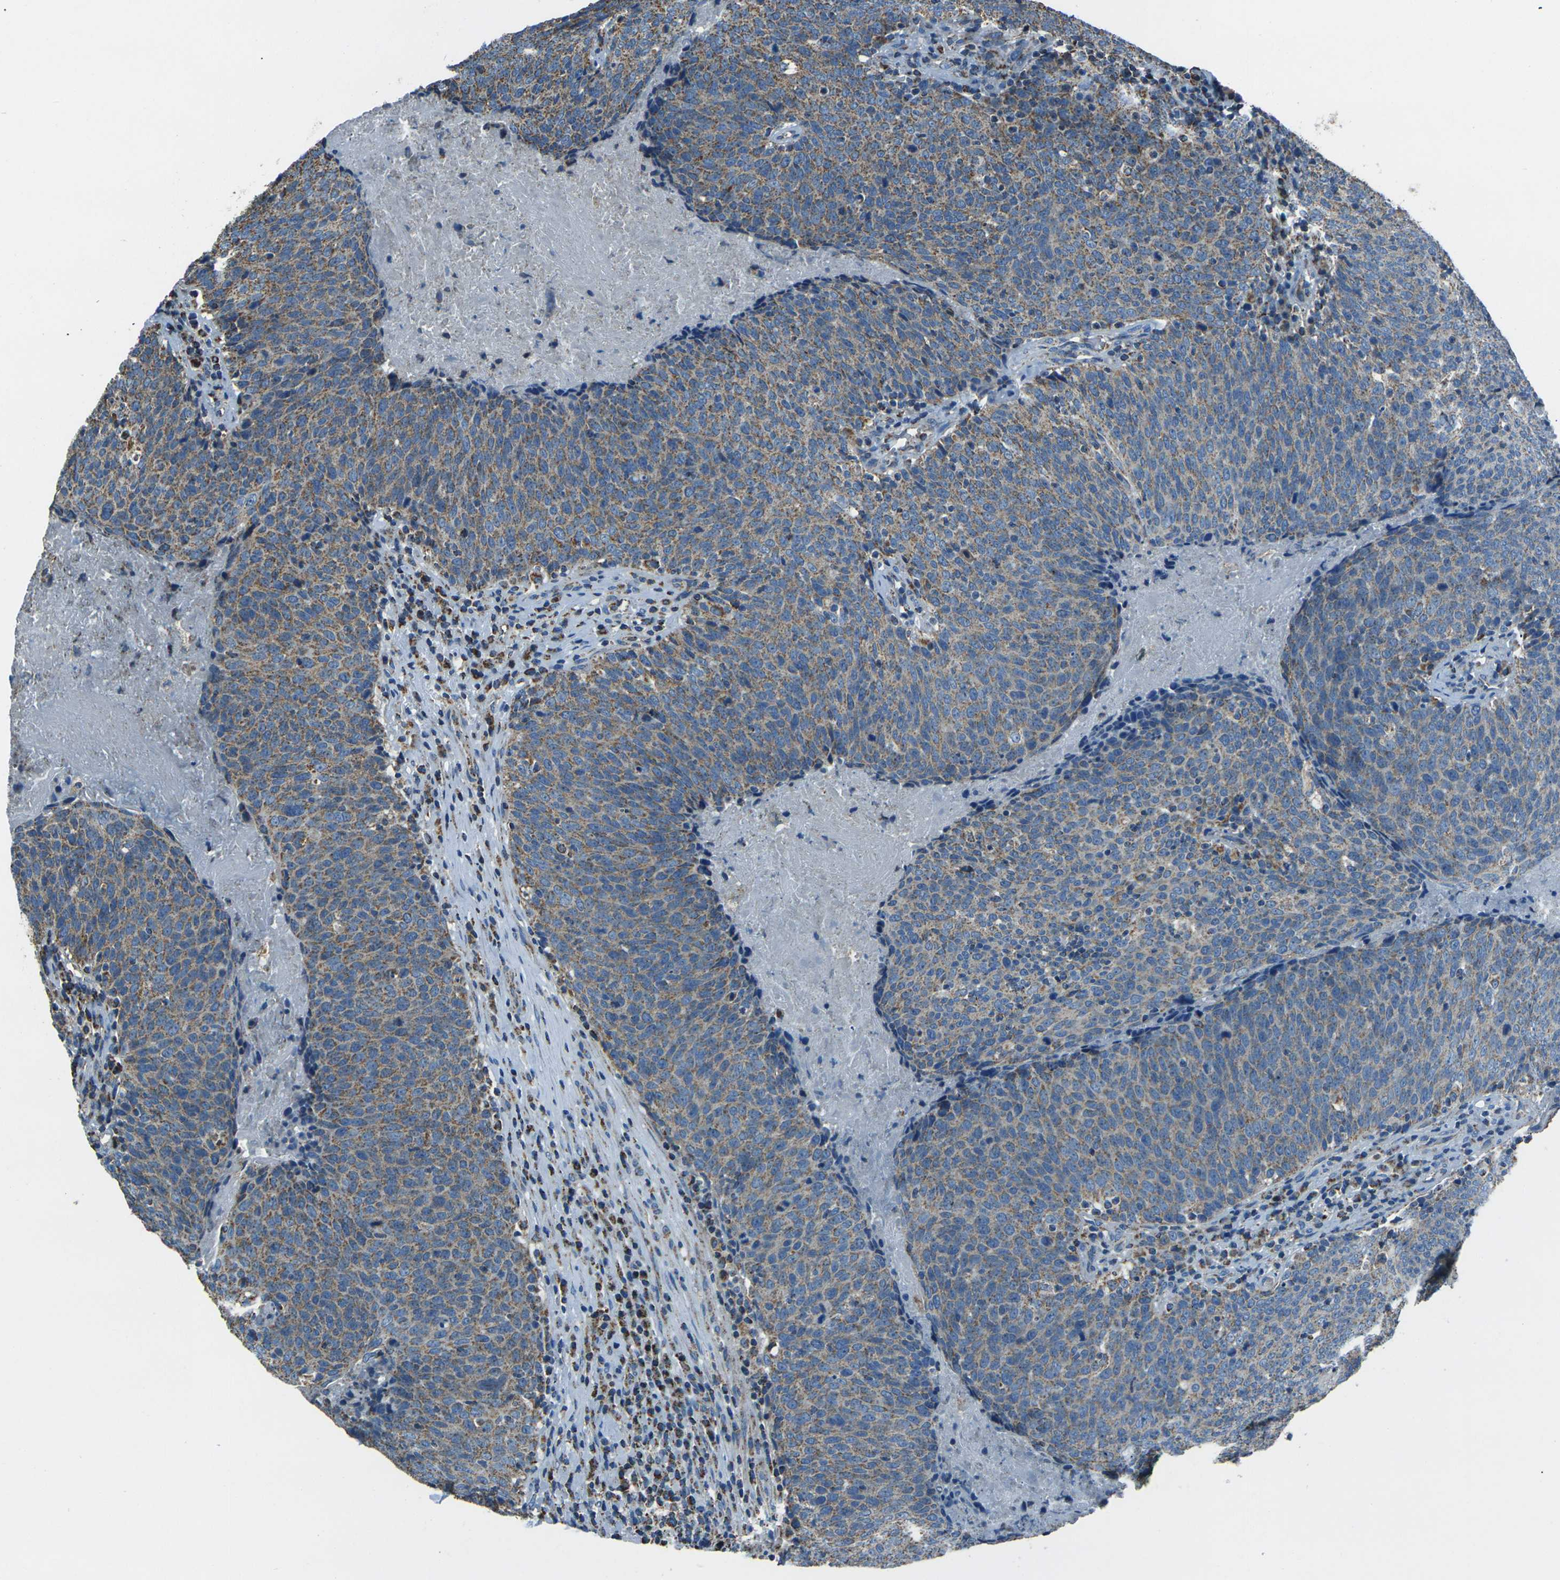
{"staining": {"intensity": "moderate", "quantity": ">75%", "location": "cytoplasmic/membranous"}, "tissue": "head and neck cancer", "cell_type": "Tumor cells", "image_type": "cancer", "snomed": [{"axis": "morphology", "description": "Squamous cell carcinoma, NOS"}, {"axis": "morphology", "description": "Squamous cell carcinoma, metastatic, NOS"}, {"axis": "topography", "description": "Lymph node"}, {"axis": "topography", "description": "Head-Neck"}], "caption": "This photomicrograph displays head and neck squamous cell carcinoma stained with immunohistochemistry to label a protein in brown. The cytoplasmic/membranous of tumor cells show moderate positivity for the protein. Nuclei are counter-stained blue.", "gene": "IRF3", "patient": {"sex": "male", "age": 62}}